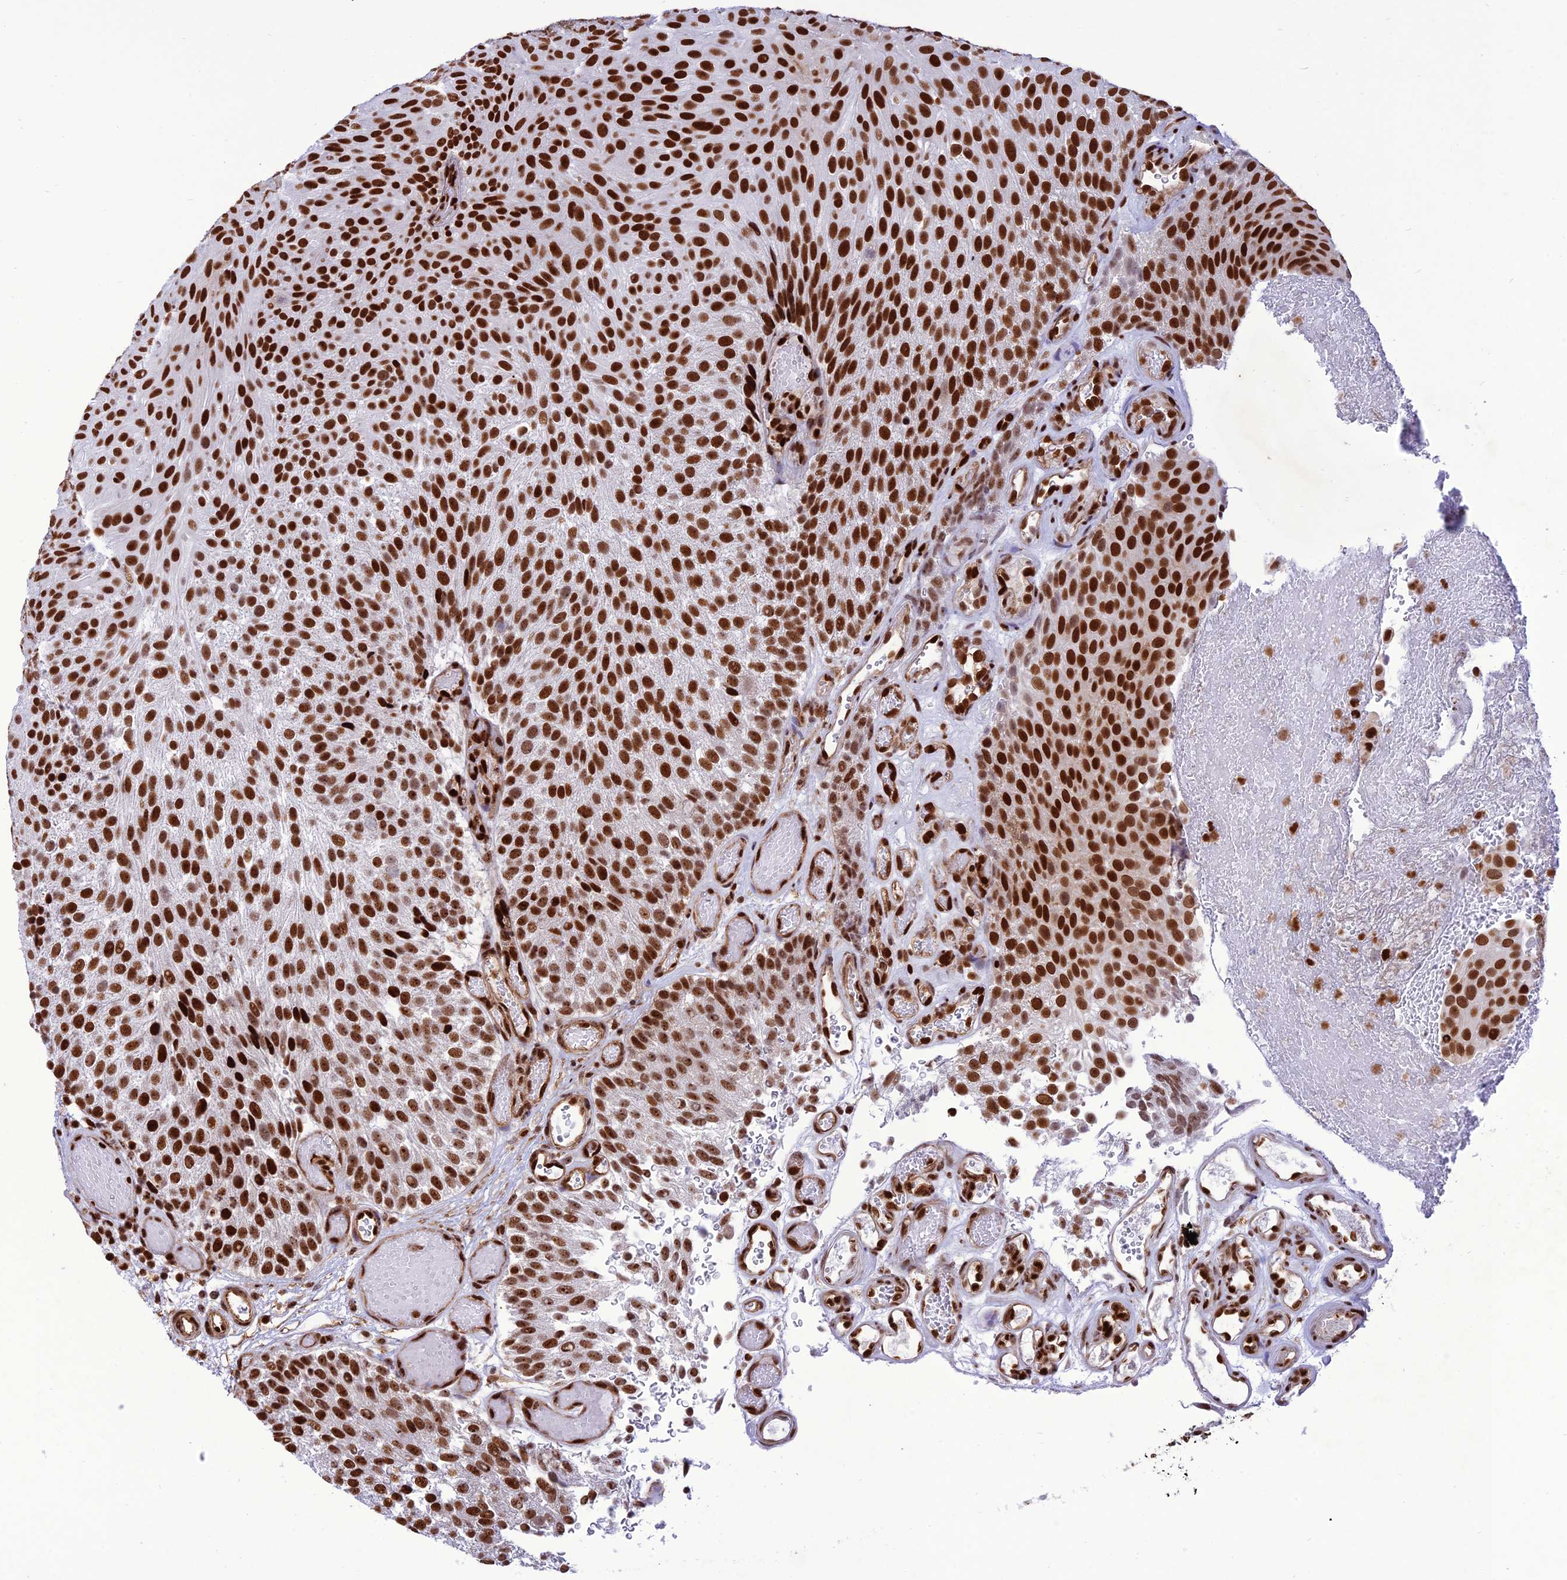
{"staining": {"intensity": "strong", "quantity": ">75%", "location": "nuclear"}, "tissue": "urothelial cancer", "cell_type": "Tumor cells", "image_type": "cancer", "snomed": [{"axis": "morphology", "description": "Urothelial carcinoma, Low grade"}, {"axis": "topography", "description": "Urinary bladder"}], "caption": "Tumor cells exhibit high levels of strong nuclear positivity in about >75% of cells in urothelial cancer. (Stains: DAB (3,3'-diaminobenzidine) in brown, nuclei in blue, Microscopy: brightfield microscopy at high magnification).", "gene": "INO80E", "patient": {"sex": "male", "age": 78}}